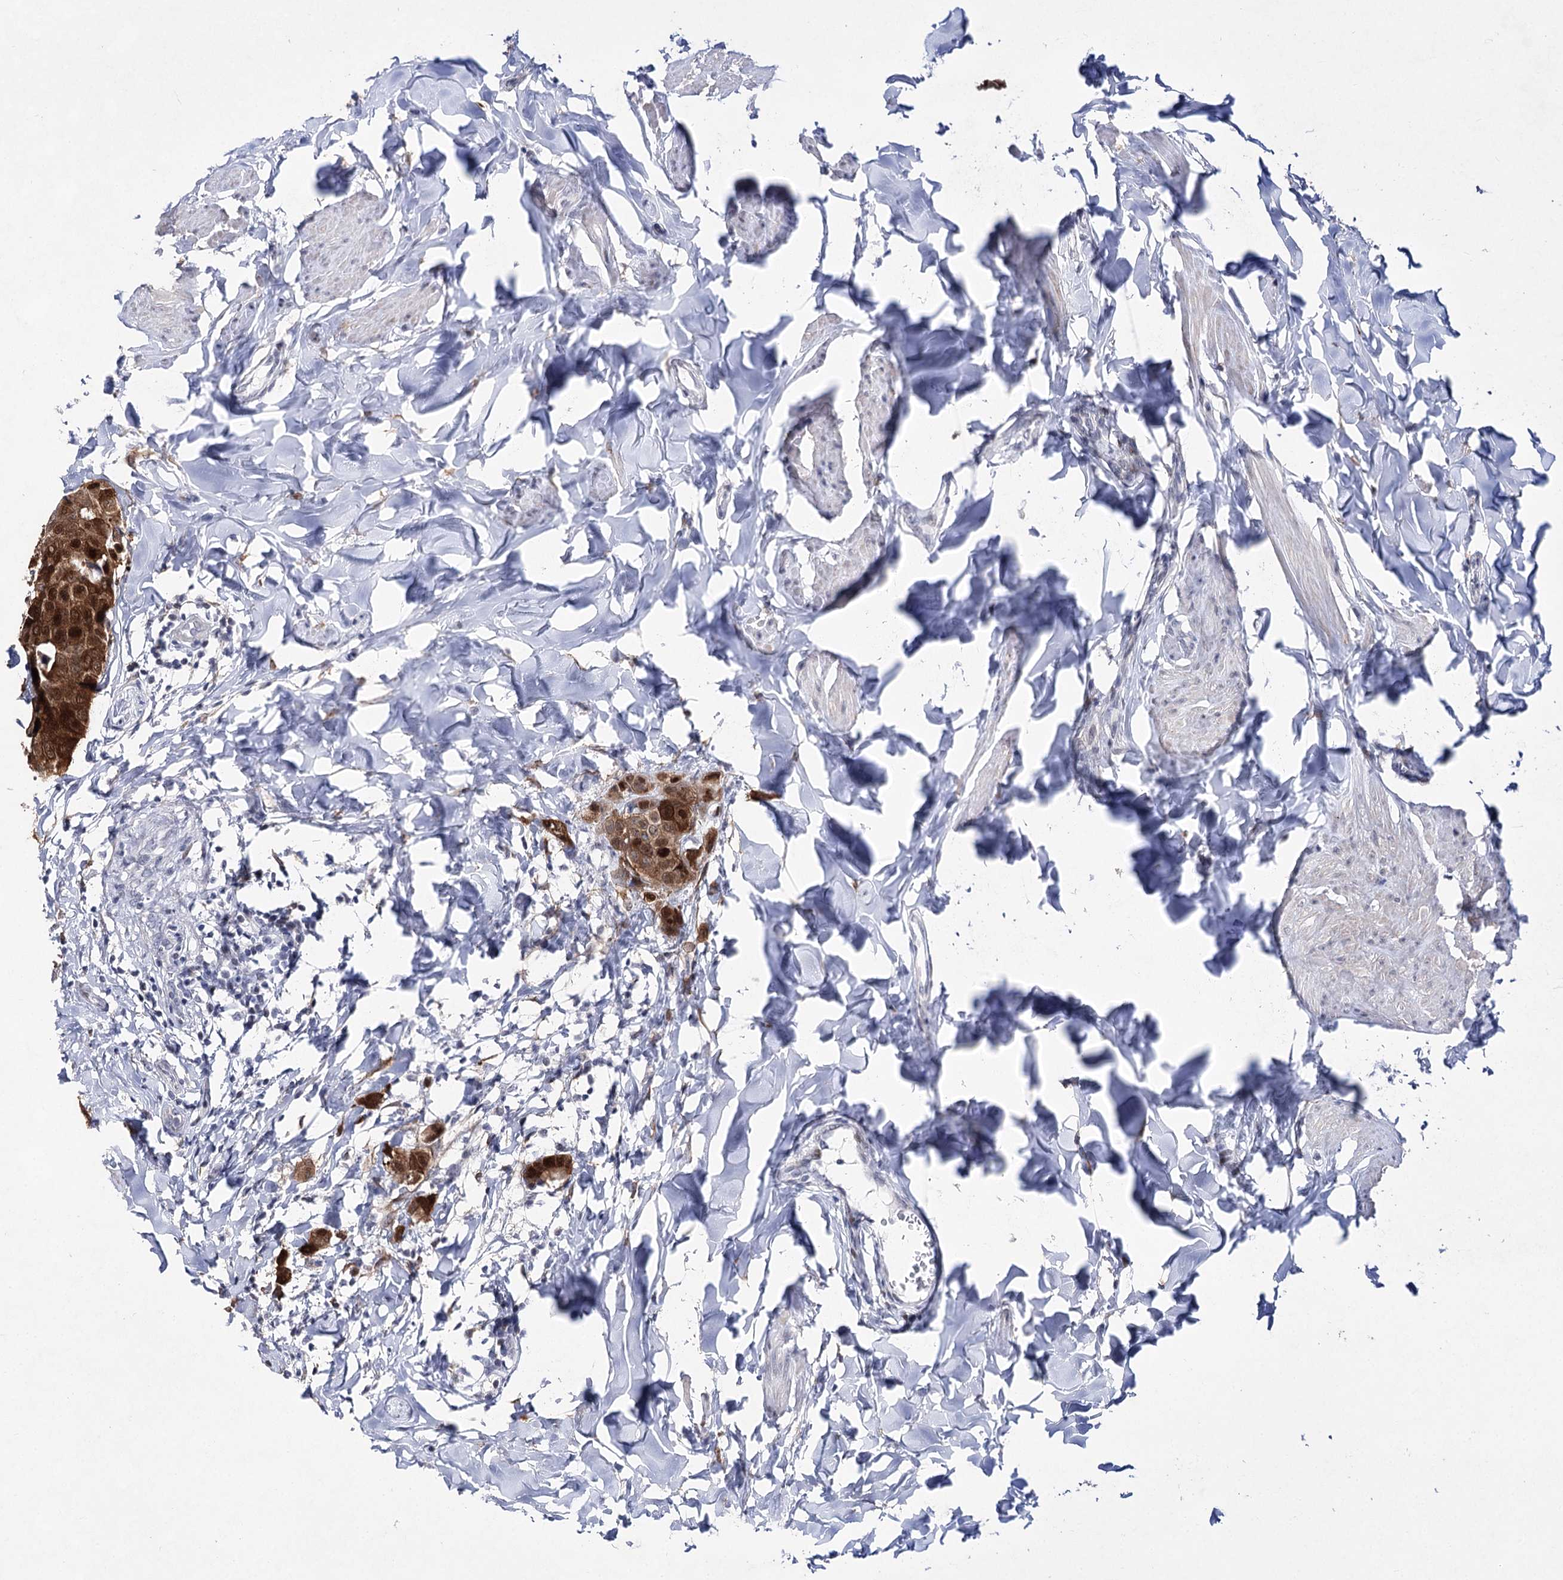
{"staining": {"intensity": "strong", "quantity": ">75%", "location": "cytoplasmic/membranous,nuclear"}, "tissue": "breast cancer", "cell_type": "Tumor cells", "image_type": "cancer", "snomed": [{"axis": "morphology", "description": "Duct carcinoma"}, {"axis": "topography", "description": "Breast"}], "caption": "Immunohistochemical staining of breast cancer (invasive ductal carcinoma) reveals high levels of strong cytoplasmic/membranous and nuclear expression in about >75% of tumor cells.", "gene": "UGDH", "patient": {"sex": "female", "age": 40}}